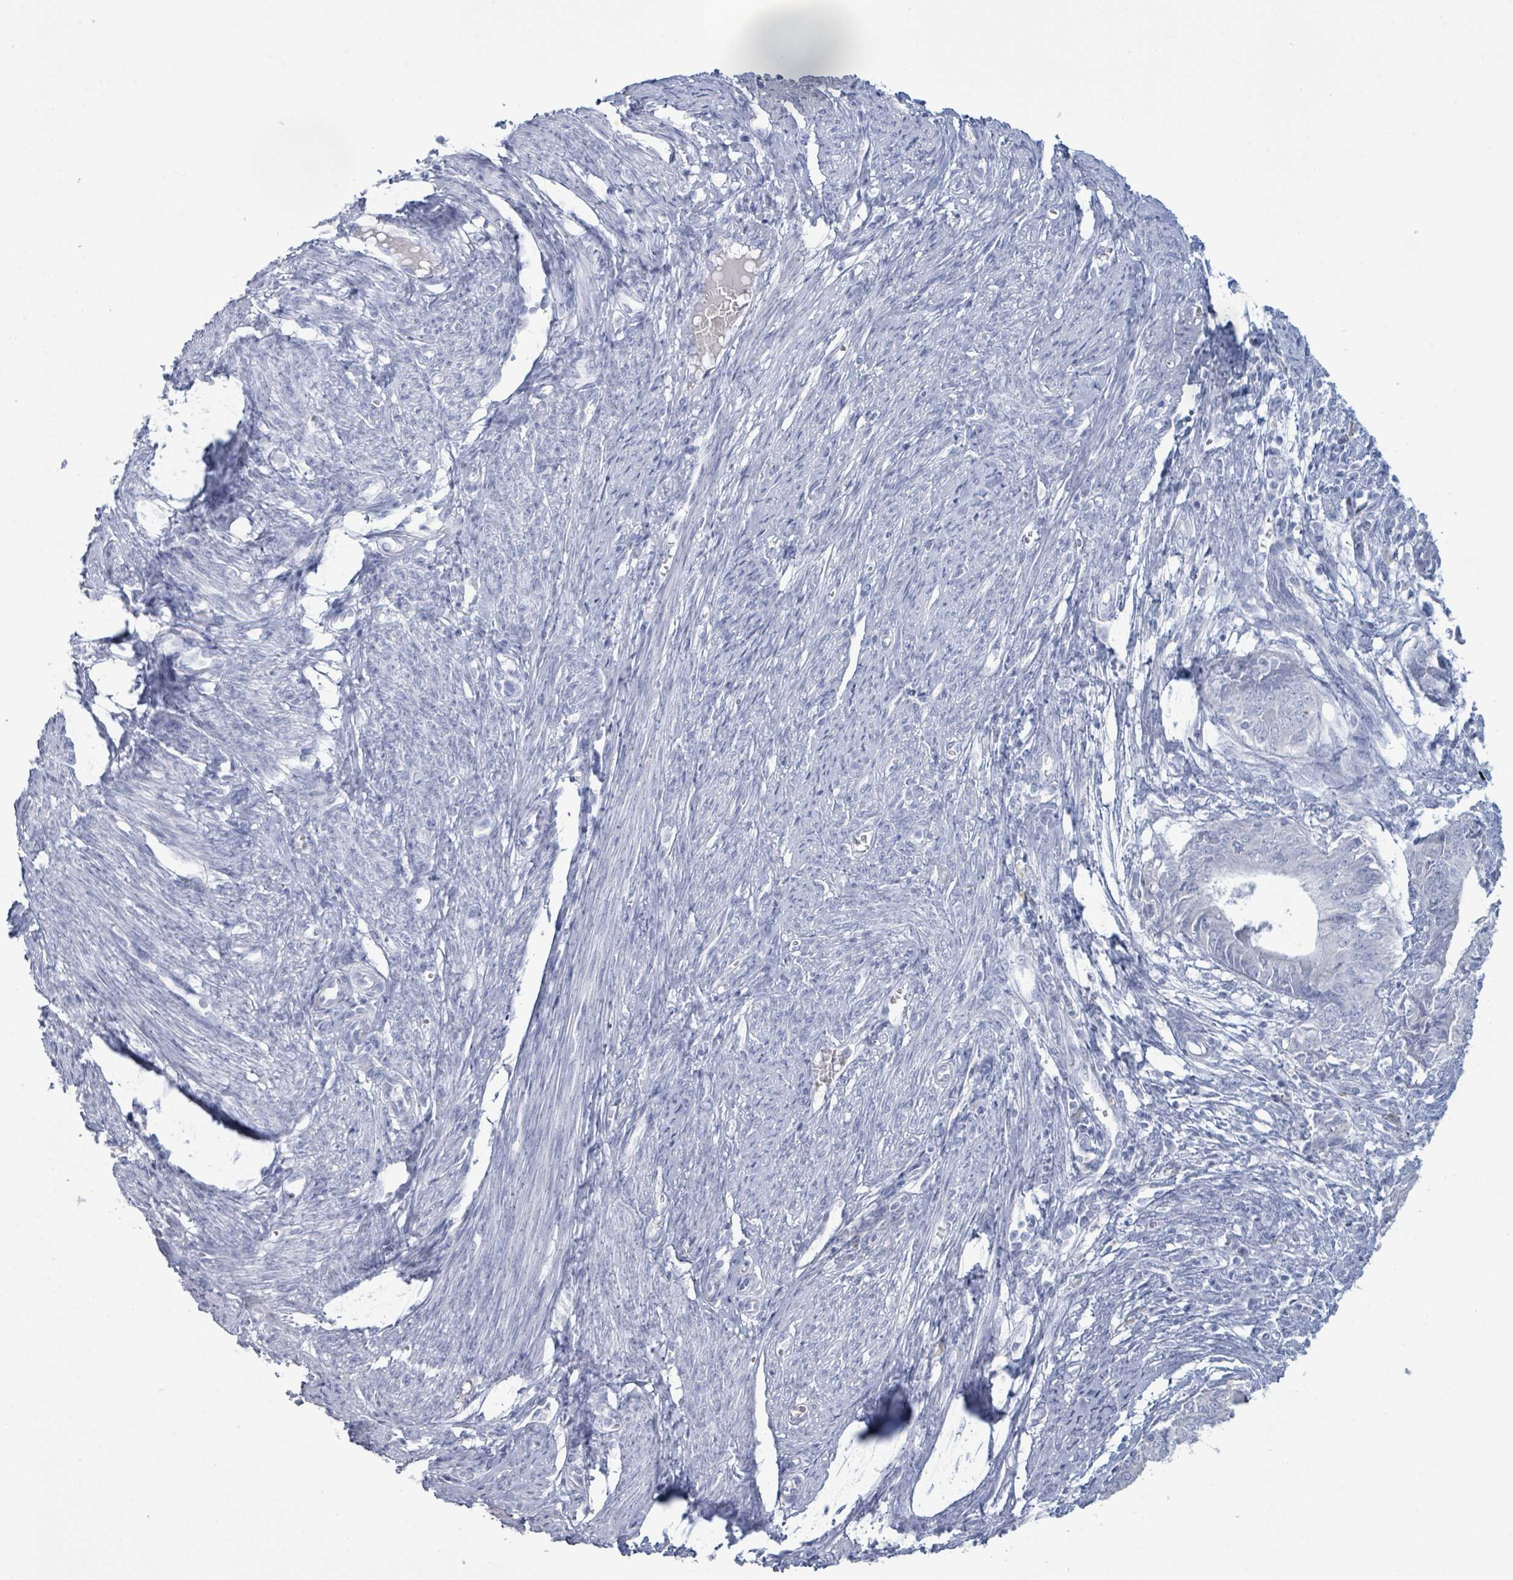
{"staining": {"intensity": "negative", "quantity": "none", "location": "none"}, "tissue": "endometrial cancer", "cell_type": "Tumor cells", "image_type": "cancer", "snomed": [{"axis": "morphology", "description": "Adenocarcinoma, NOS"}, {"axis": "topography", "description": "Endometrium"}], "caption": "Immunohistochemical staining of adenocarcinoma (endometrial) reveals no significant staining in tumor cells. The staining was performed using DAB to visualize the protein expression in brown, while the nuclei were stained in blue with hematoxylin (Magnification: 20x).", "gene": "PGA3", "patient": {"sex": "female", "age": 62}}